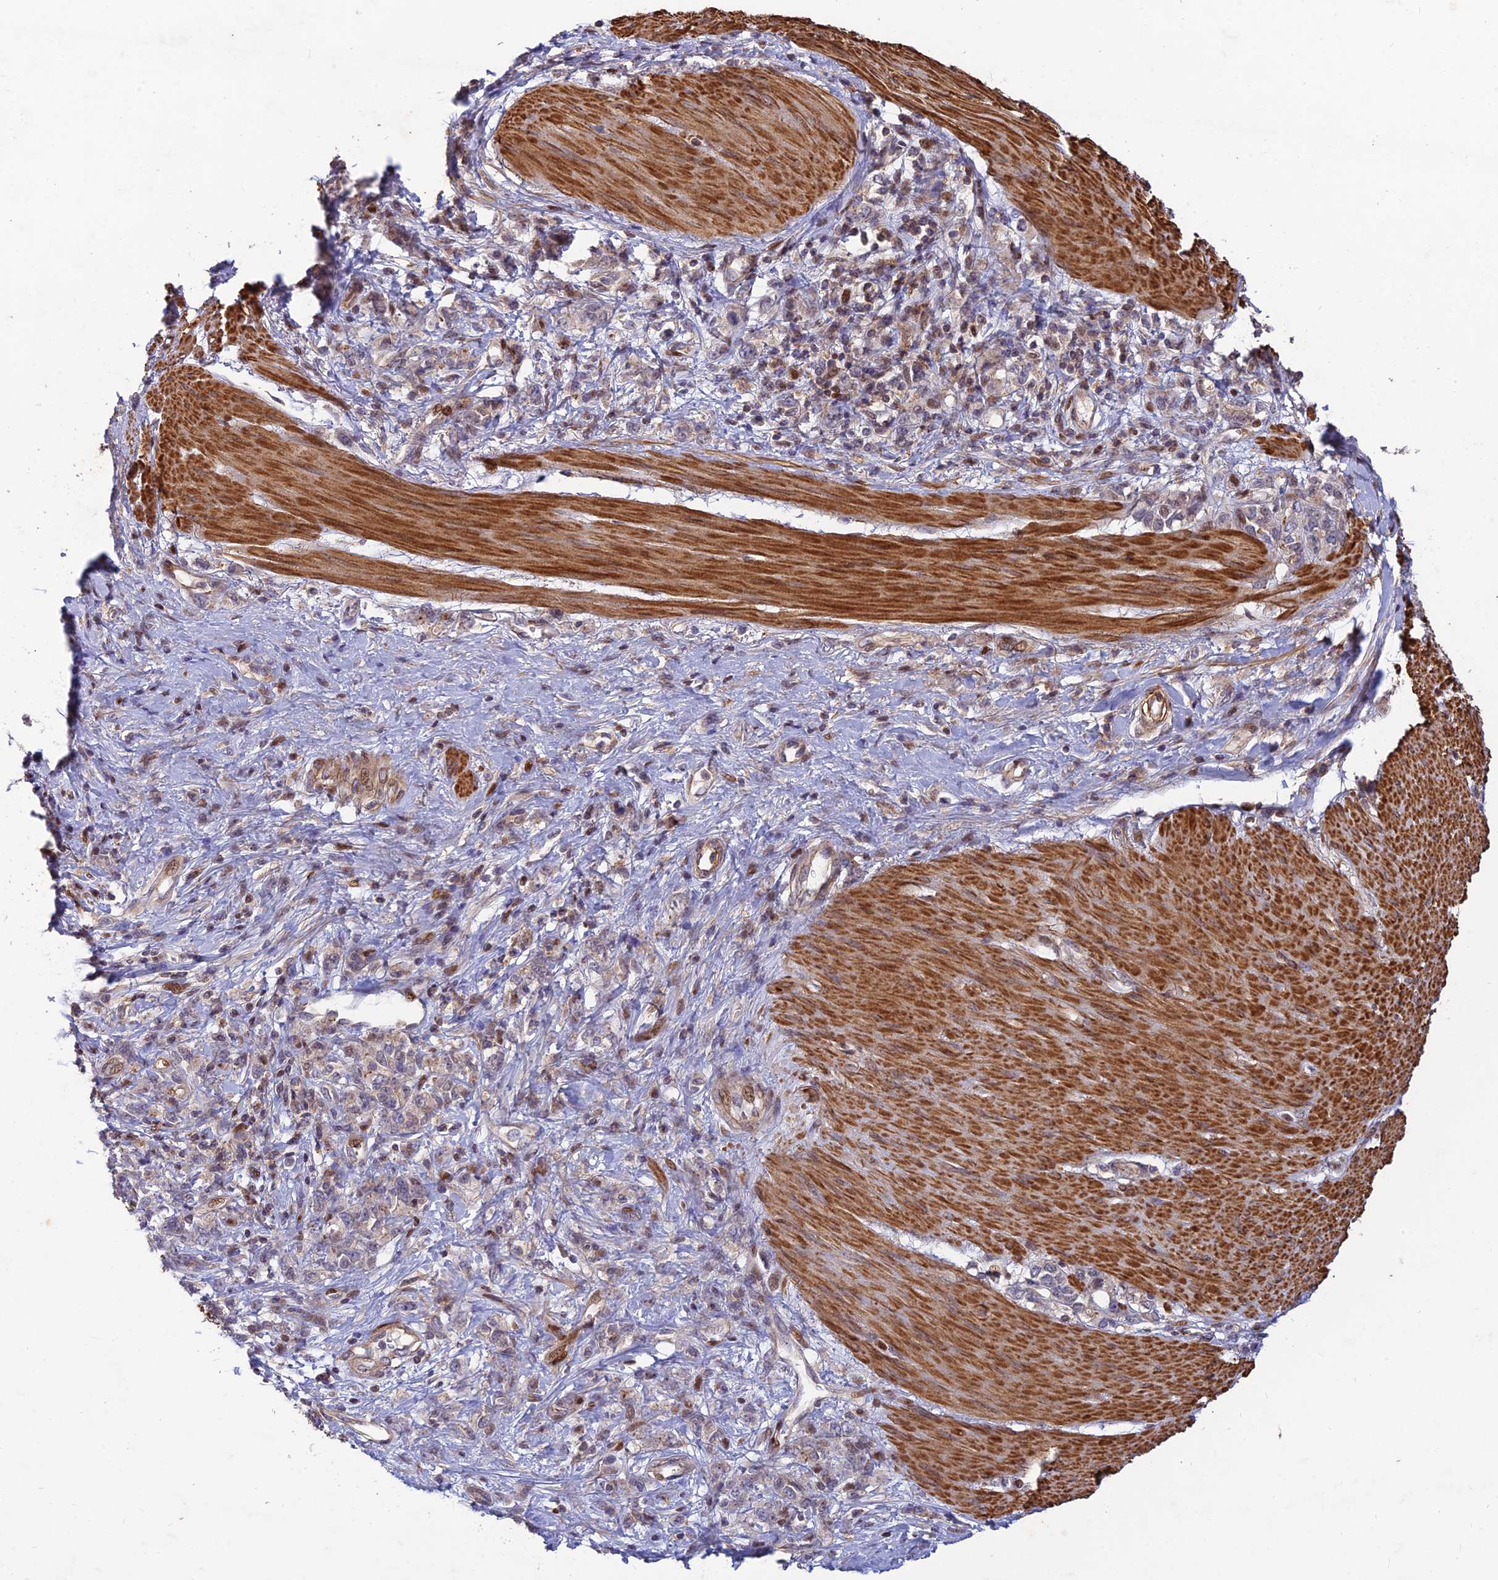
{"staining": {"intensity": "weak", "quantity": "25%-75%", "location": "cytoplasmic/membranous"}, "tissue": "stomach cancer", "cell_type": "Tumor cells", "image_type": "cancer", "snomed": [{"axis": "morphology", "description": "Adenocarcinoma, NOS"}, {"axis": "topography", "description": "Stomach"}], "caption": "DAB (3,3'-diaminobenzidine) immunohistochemical staining of human stomach cancer reveals weak cytoplasmic/membranous protein expression in about 25%-75% of tumor cells.", "gene": "RELCH", "patient": {"sex": "female", "age": 76}}